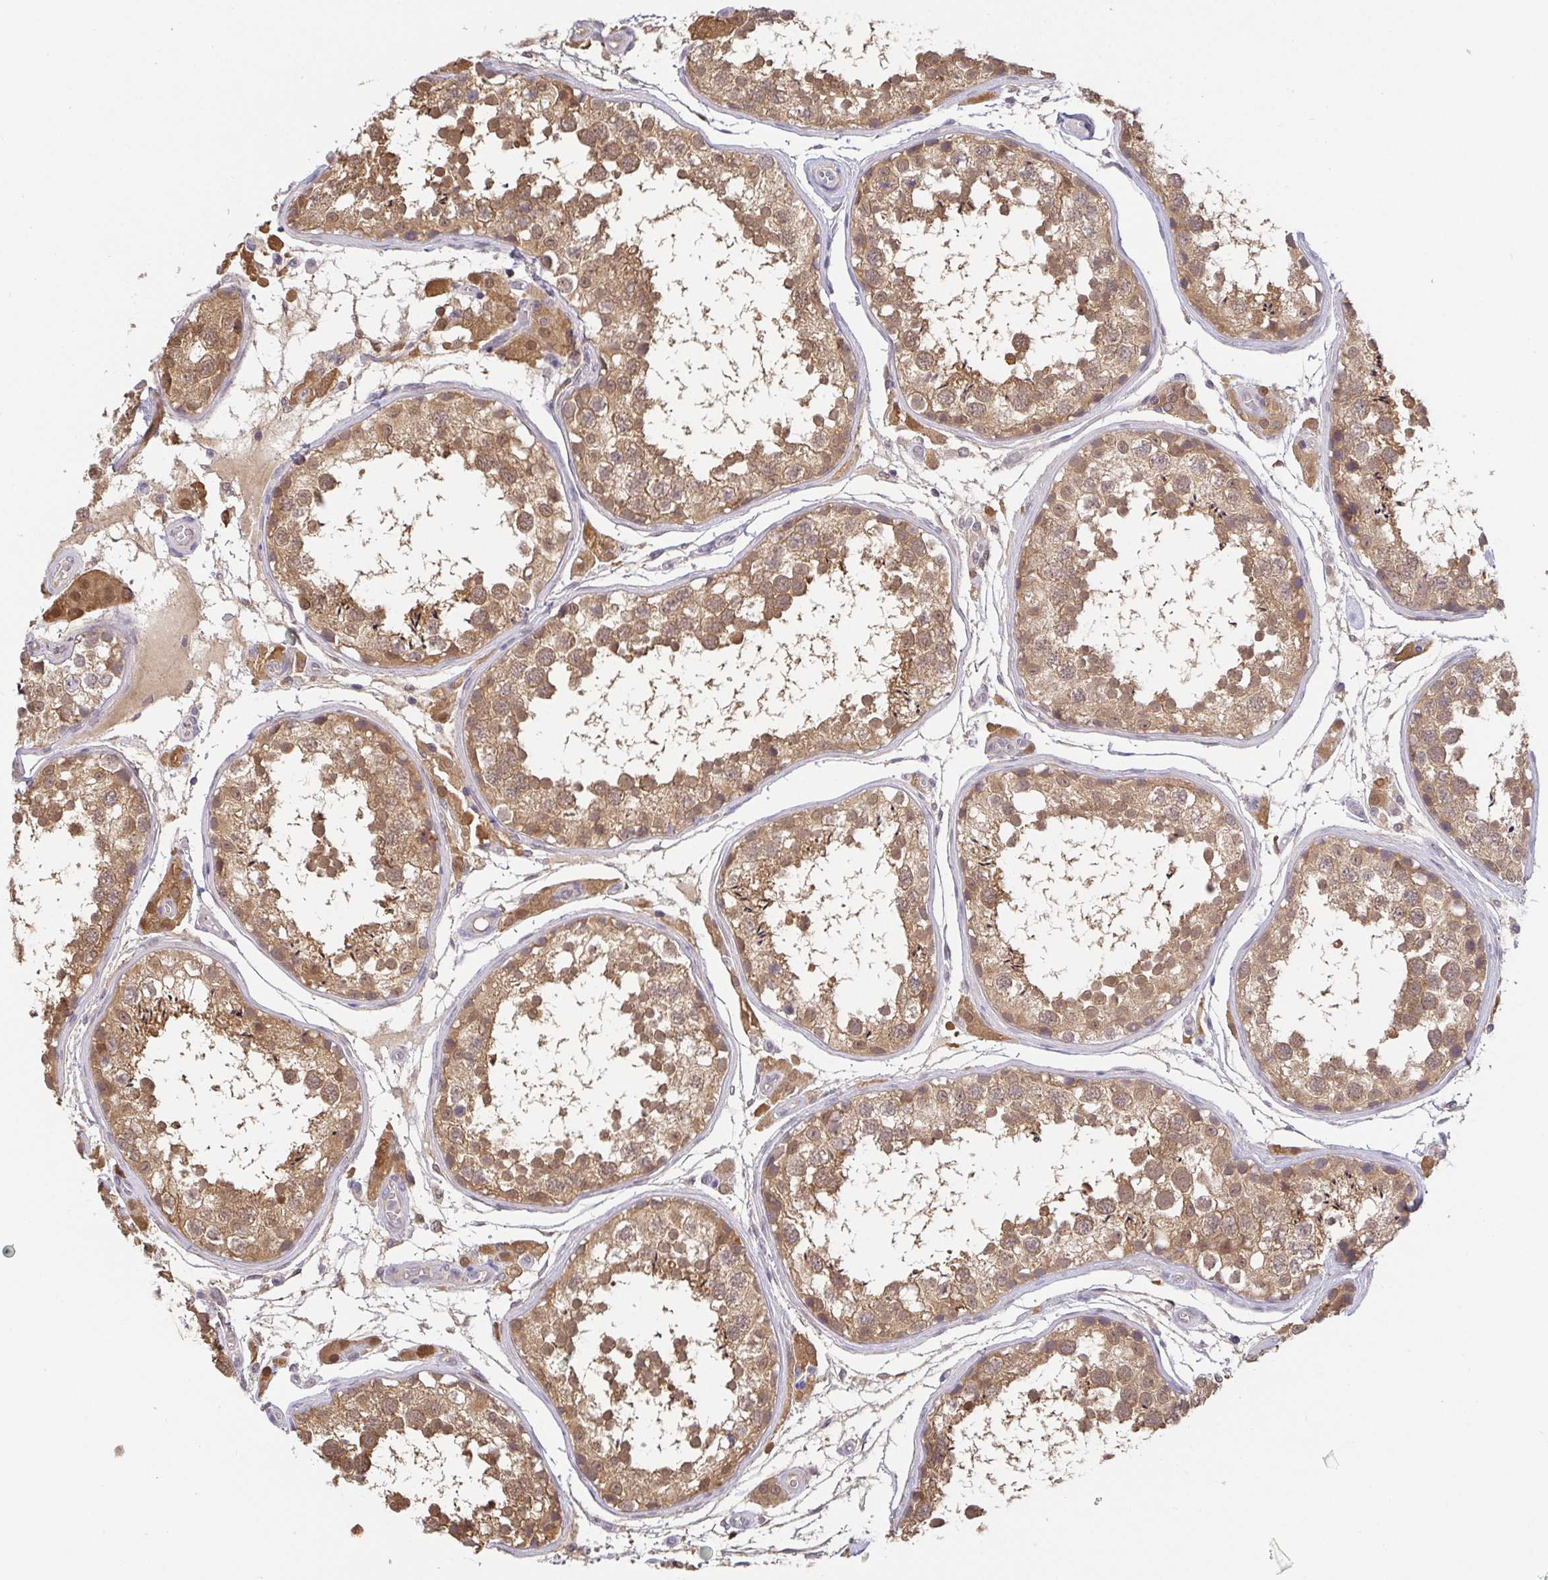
{"staining": {"intensity": "moderate", "quantity": ">75%", "location": "cytoplasmic/membranous"}, "tissue": "testis", "cell_type": "Cells in seminiferous ducts", "image_type": "normal", "snomed": [{"axis": "morphology", "description": "Normal tissue, NOS"}, {"axis": "topography", "description": "Testis"}], "caption": "IHC (DAB (3,3'-diaminobenzidine)) staining of unremarkable testis exhibits moderate cytoplasmic/membranous protein expression in about >75% of cells in seminiferous ducts.", "gene": "BCL2L1", "patient": {"sex": "male", "age": 29}}